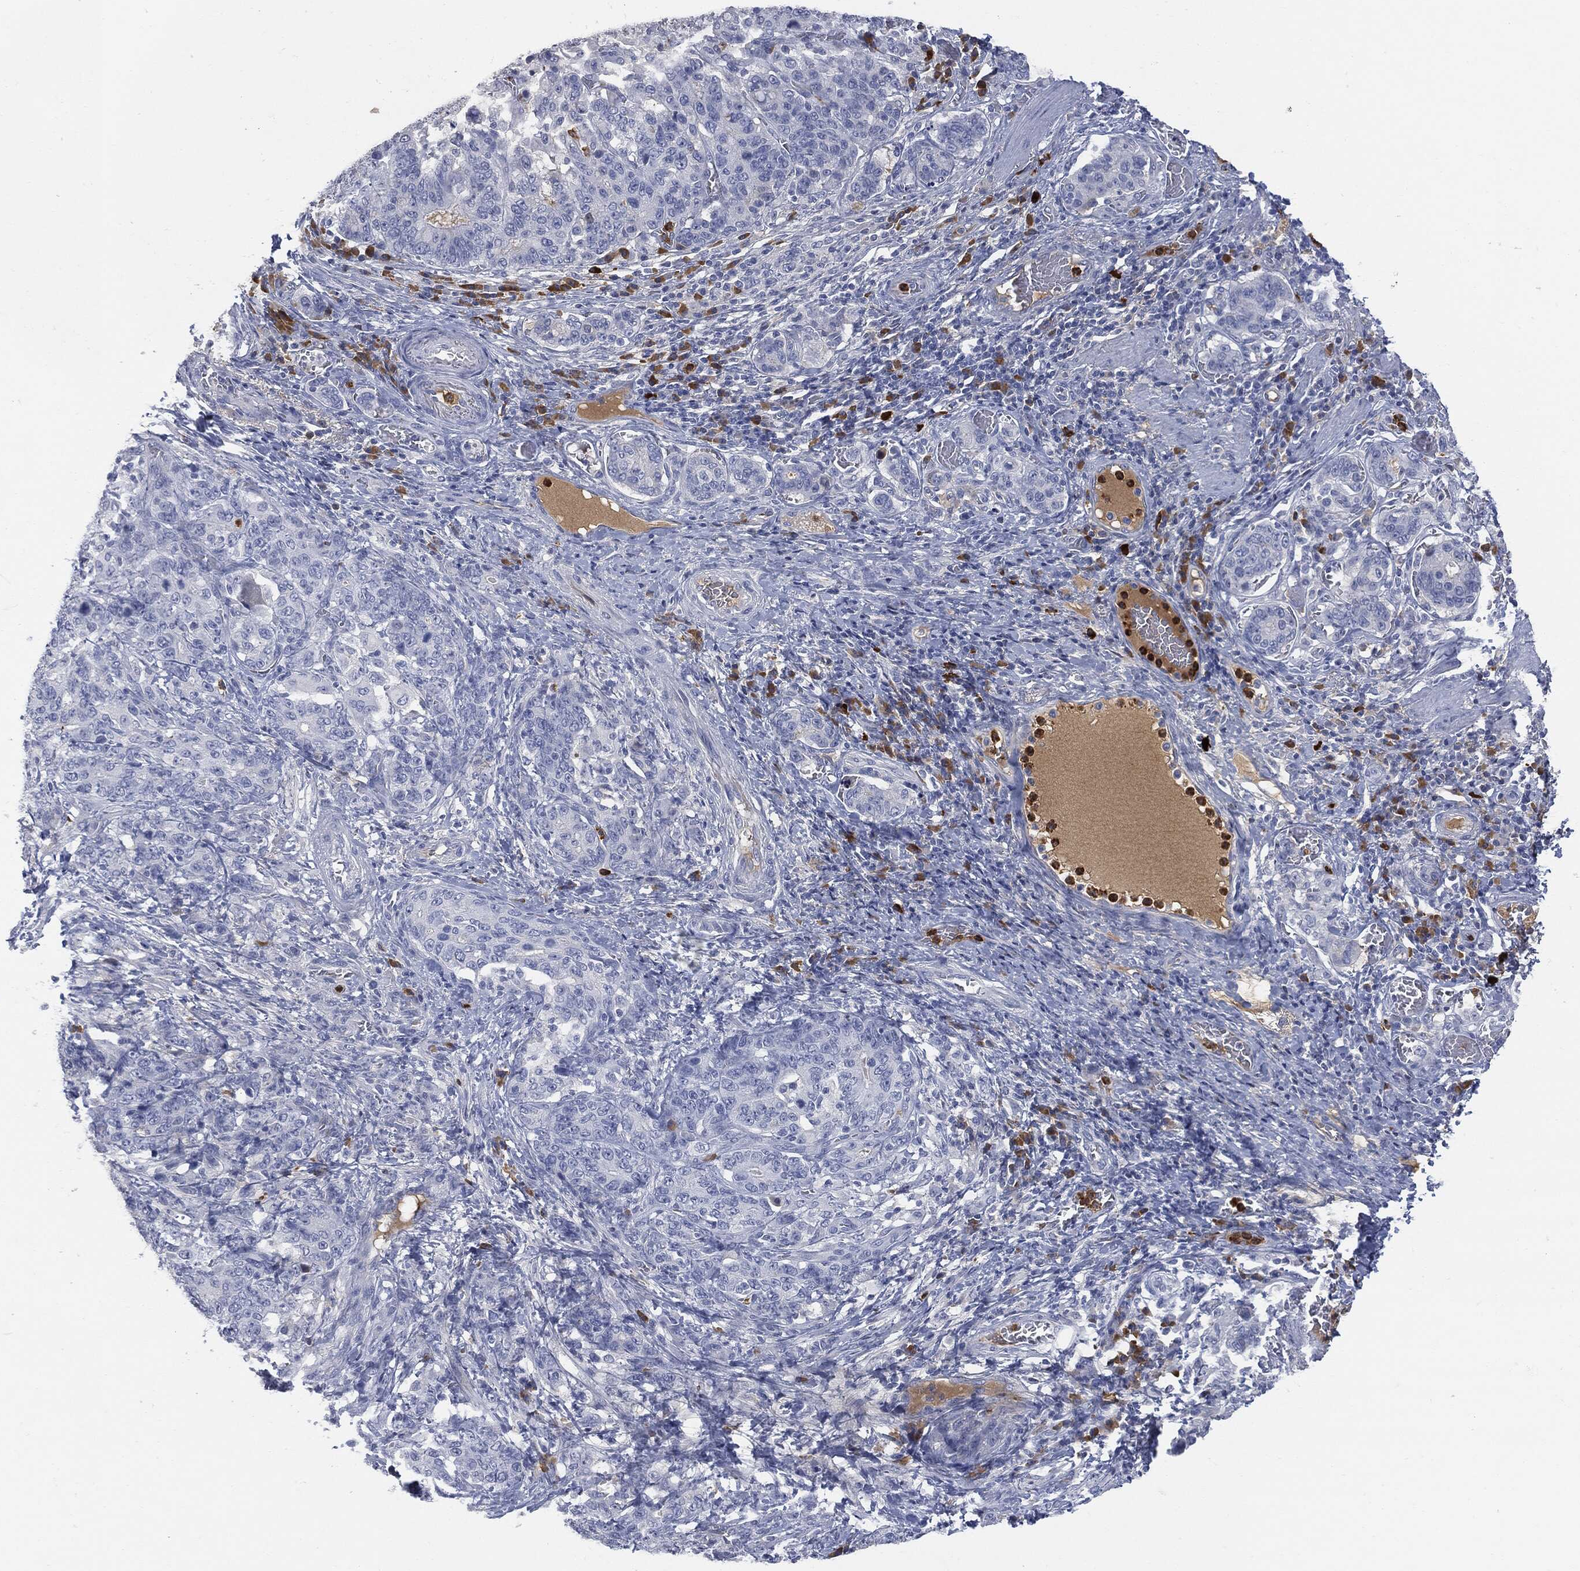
{"staining": {"intensity": "negative", "quantity": "none", "location": "none"}, "tissue": "stomach cancer", "cell_type": "Tumor cells", "image_type": "cancer", "snomed": [{"axis": "morphology", "description": "Normal tissue, NOS"}, {"axis": "morphology", "description": "Adenocarcinoma, NOS"}, {"axis": "topography", "description": "Stomach"}], "caption": "Tumor cells show no significant expression in stomach adenocarcinoma.", "gene": "BTK", "patient": {"sex": "female", "age": 64}}